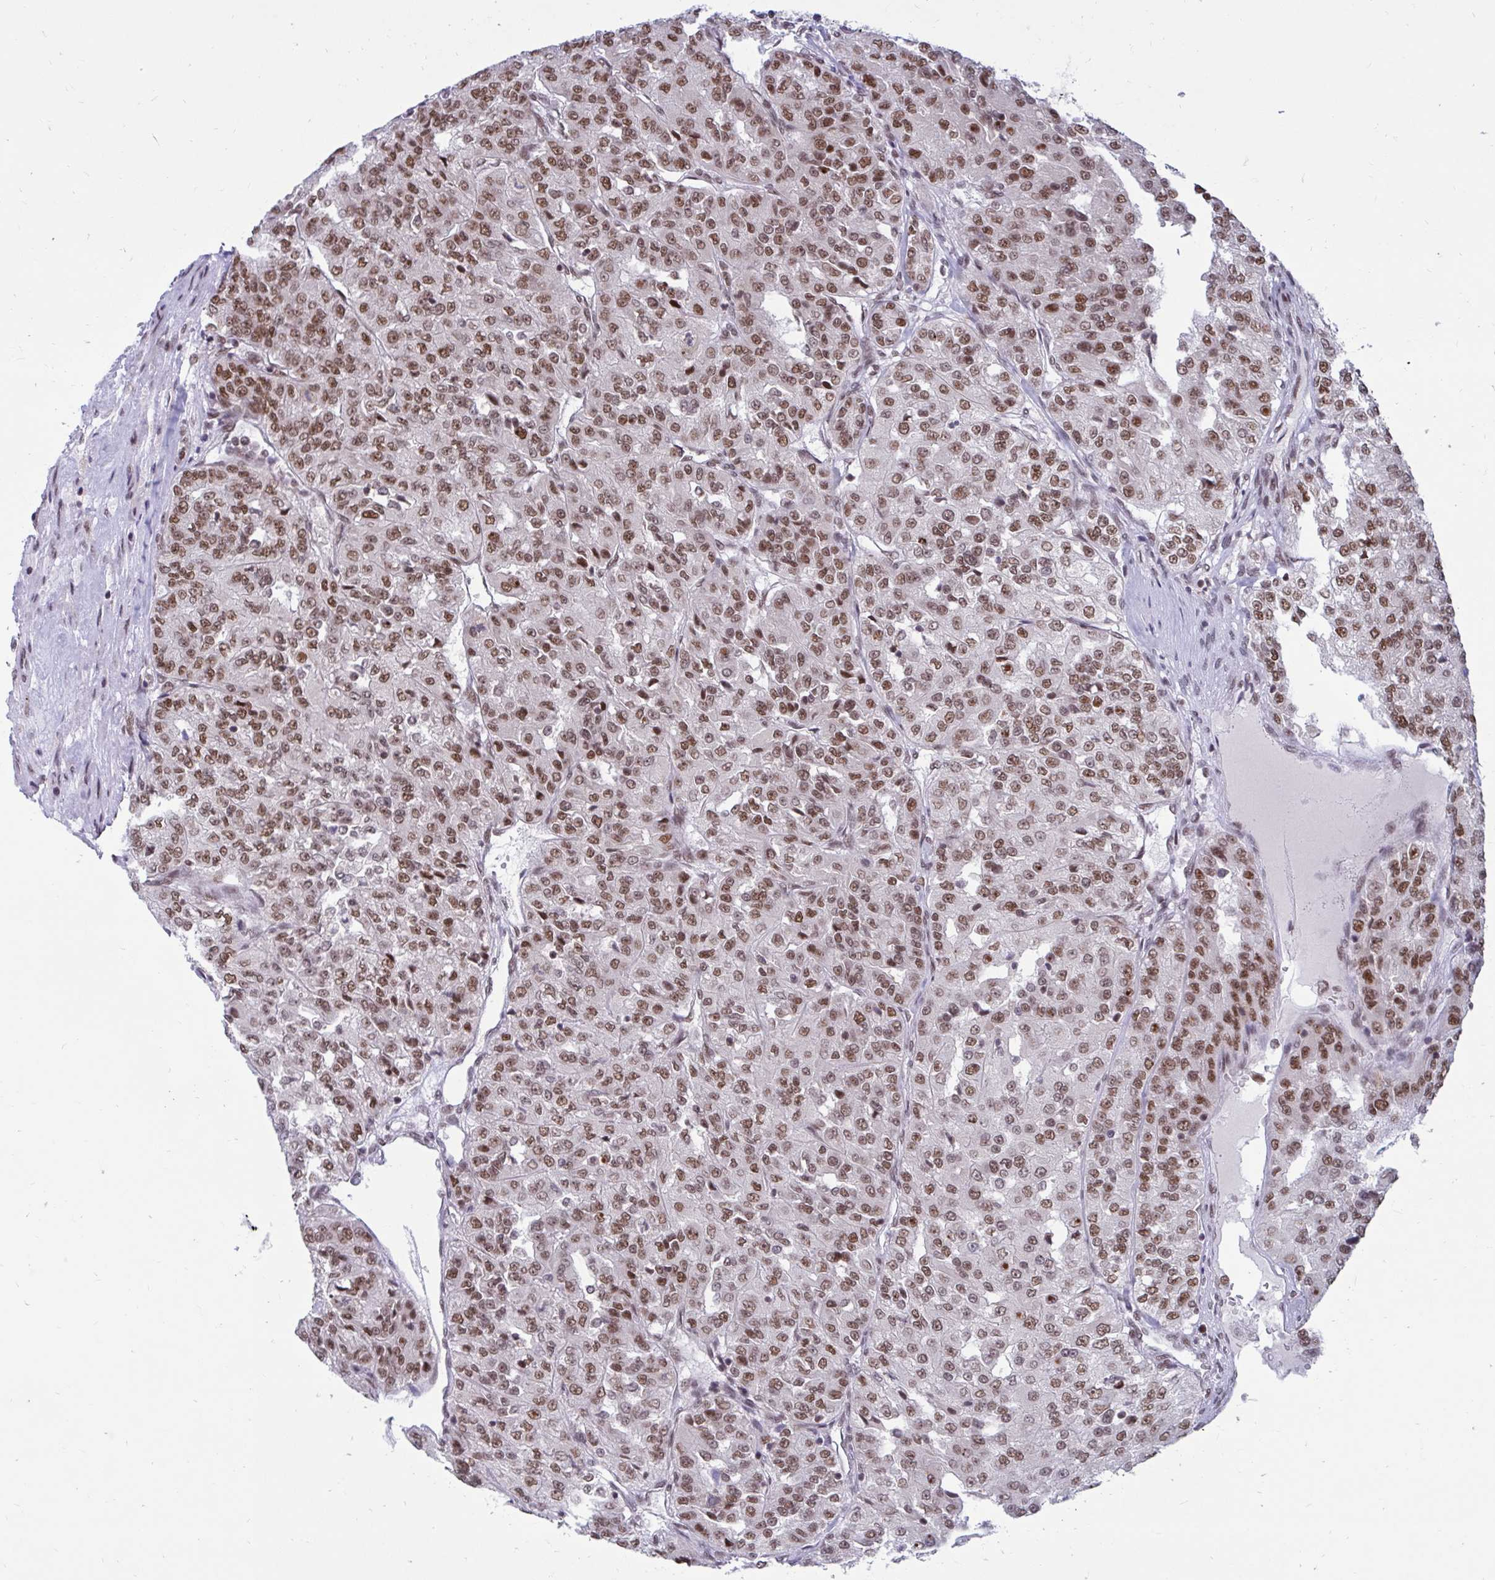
{"staining": {"intensity": "moderate", "quantity": ">75%", "location": "nuclear"}, "tissue": "renal cancer", "cell_type": "Tumor cells", "image_type": "cancer", "snomed": [{"axis": "morphology", "description": "Adenocarcinoma, NOS"}, {"axis": "topography", "description": "Kidney"}], "caption": "Moderate nuclear protein expression is seen in approximately >75% of tumor cells in renal cancer.", "gene": "PHF10", "patient": {"sex": "female", "age": 63}}